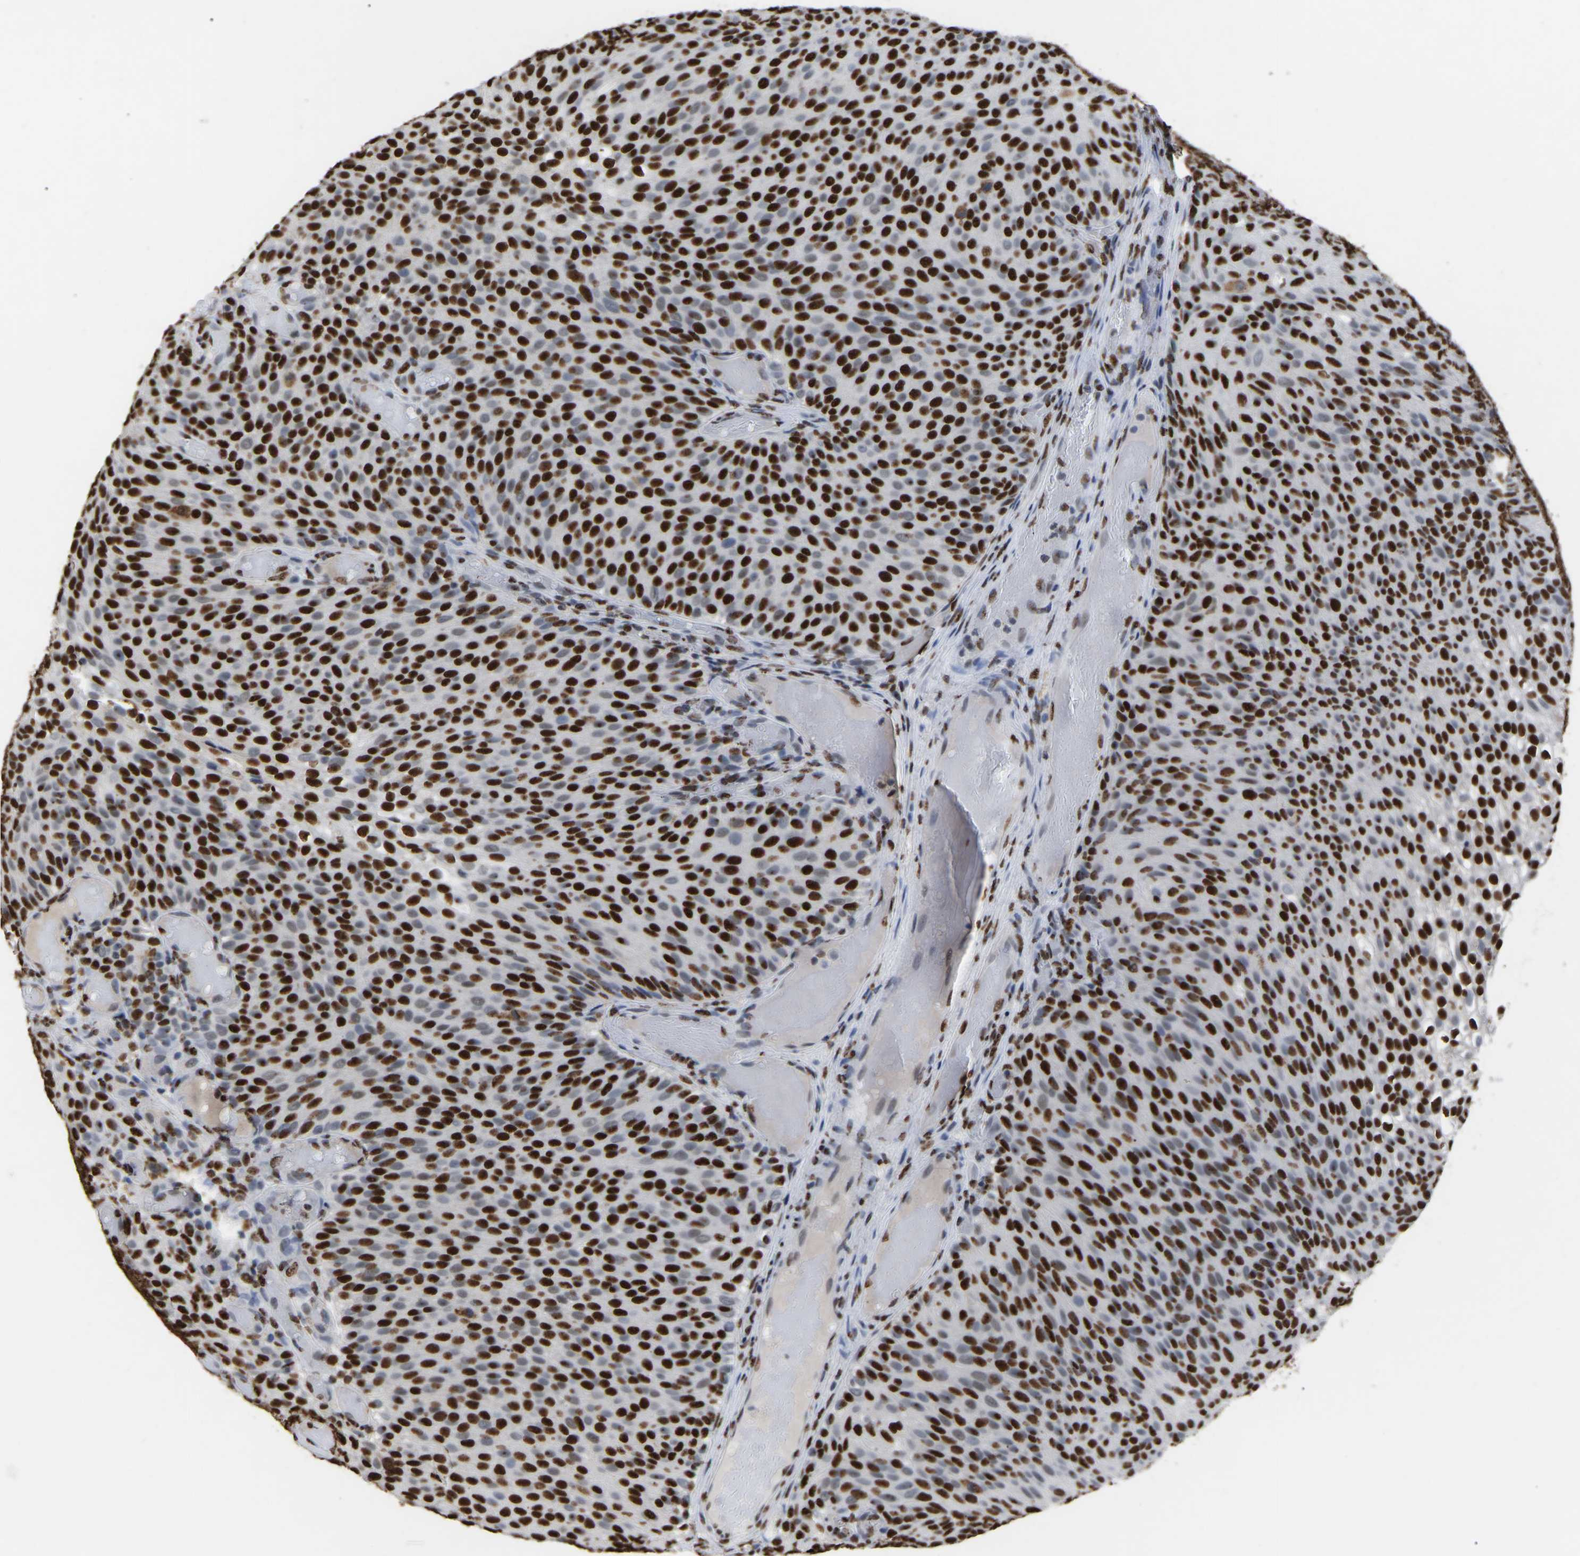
{"staining": {"intensity": "strong", "quantity": ">75%", "location": "nuclear"}, "tissue": "urothelial cancer", "cell_type": "Tumor cells", "image_type": "cancer", "snomed": [{"axis": "morphology", "description": "Urothelial carcinoma, Low grade"}, {"axis": "topography", "description": "Urinary bladder"}], "caption": "A high amount of strong nuclear positivity is seen in about >75% of tumor cells in urothelial carcinoma (low-grade) tissue. (brown staining indicates protein expression, while blue staining denotes nuclei).", "gene": "RBL2", "patient": {"sex": "male", "age": 78}}